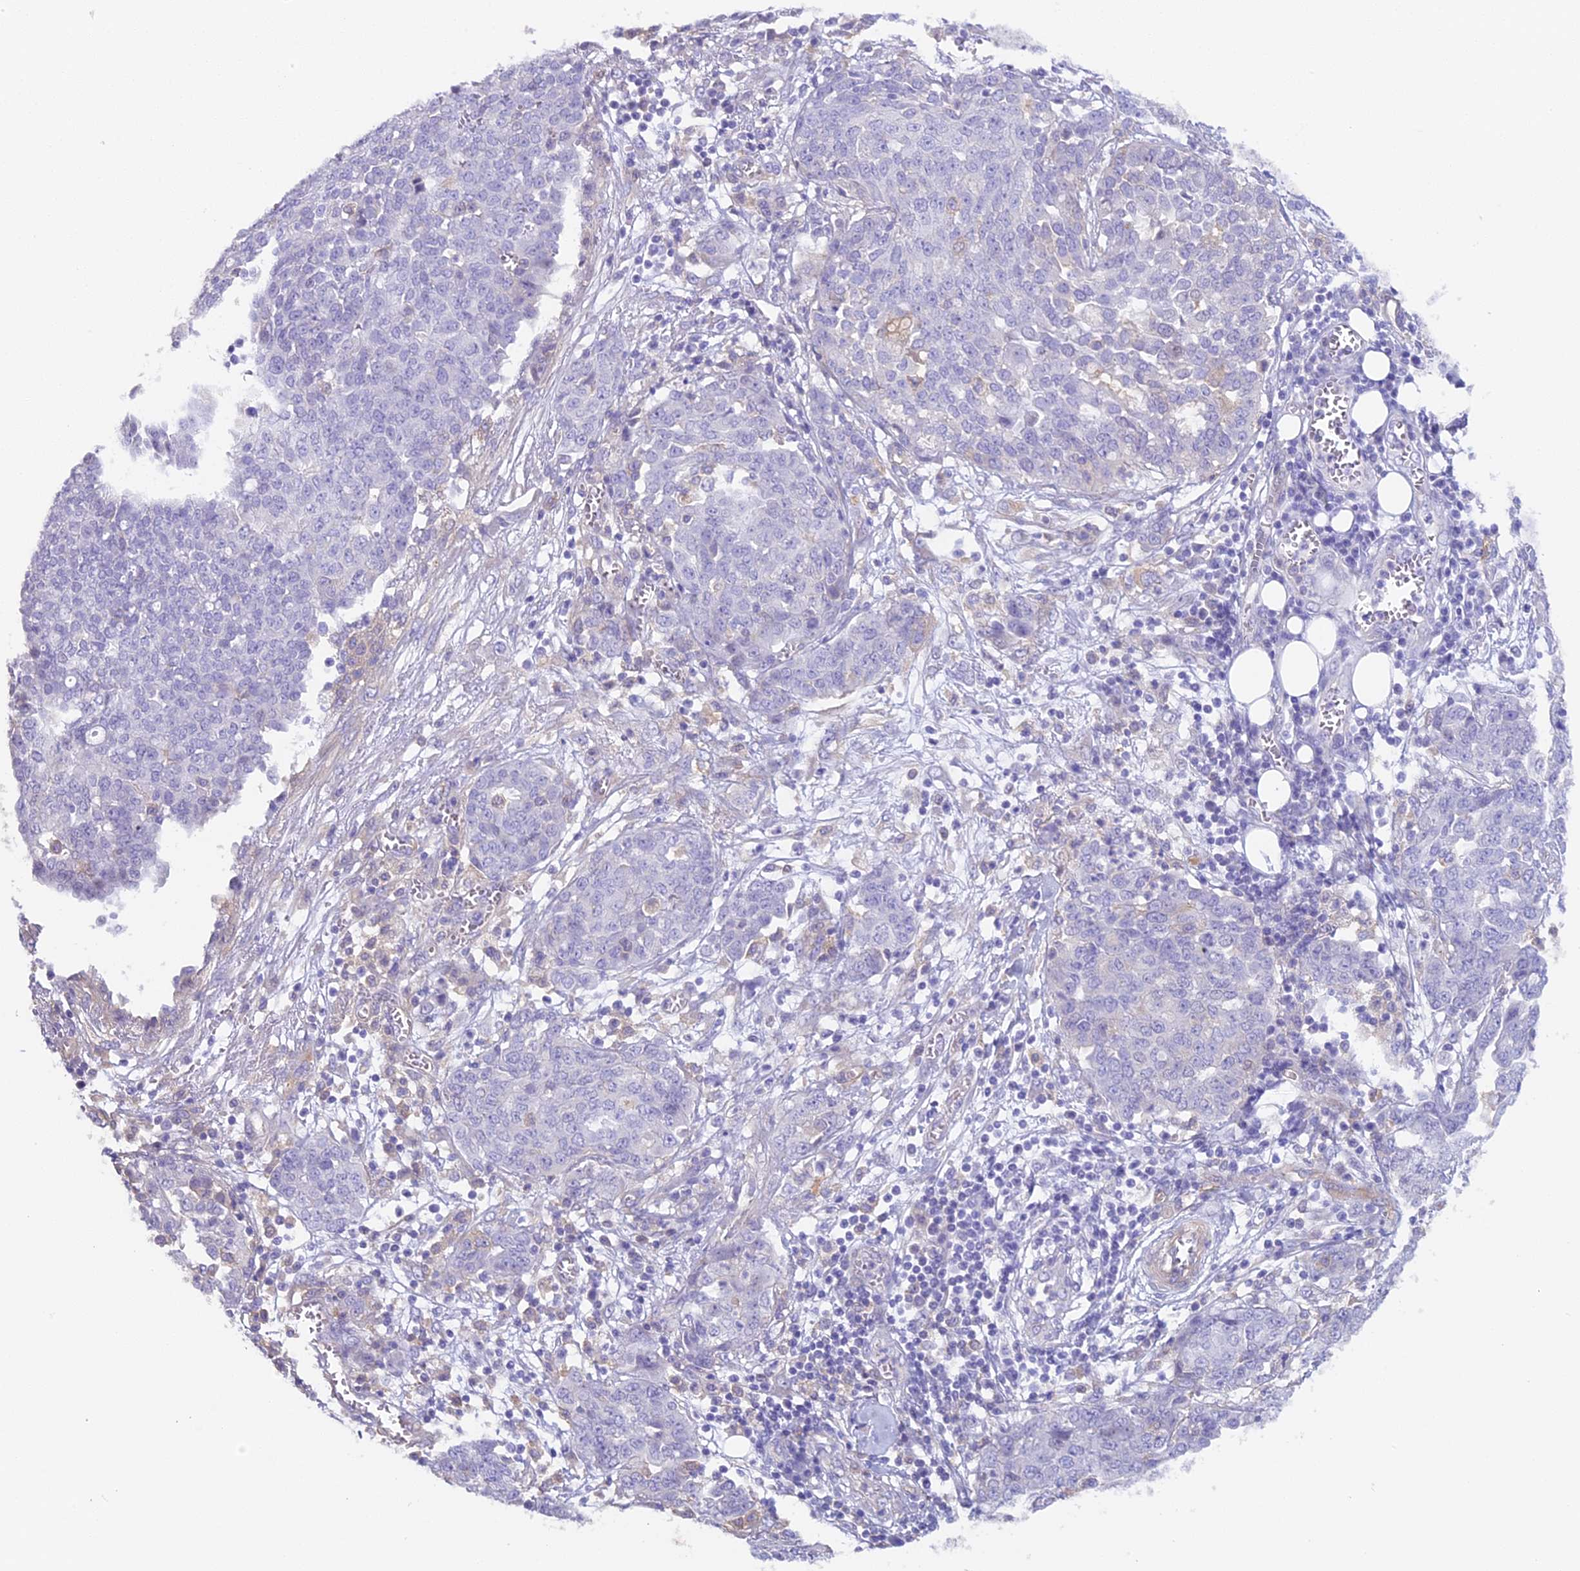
{"staining": {"intensity": "negative", "quantity": "none", "location": "none"}, "tissue": "ovarian cancer", "cell_type": "Tumor cells", "image_type": "cancer", "snomed": [{"axis": "morphology", "description": "Cystadenocarcinoma, serous, NOS"}, {"axis": "topography", "description": "Soft tissue"}, {"axis": "topography", "description": "Ovary"}], "caption": "Tumor cells are negative for brown protein staining in ovarian serous cystadenocarcinoma.", "gene": "HOMER3", "patient": {"sex": "female", "age": 57}}